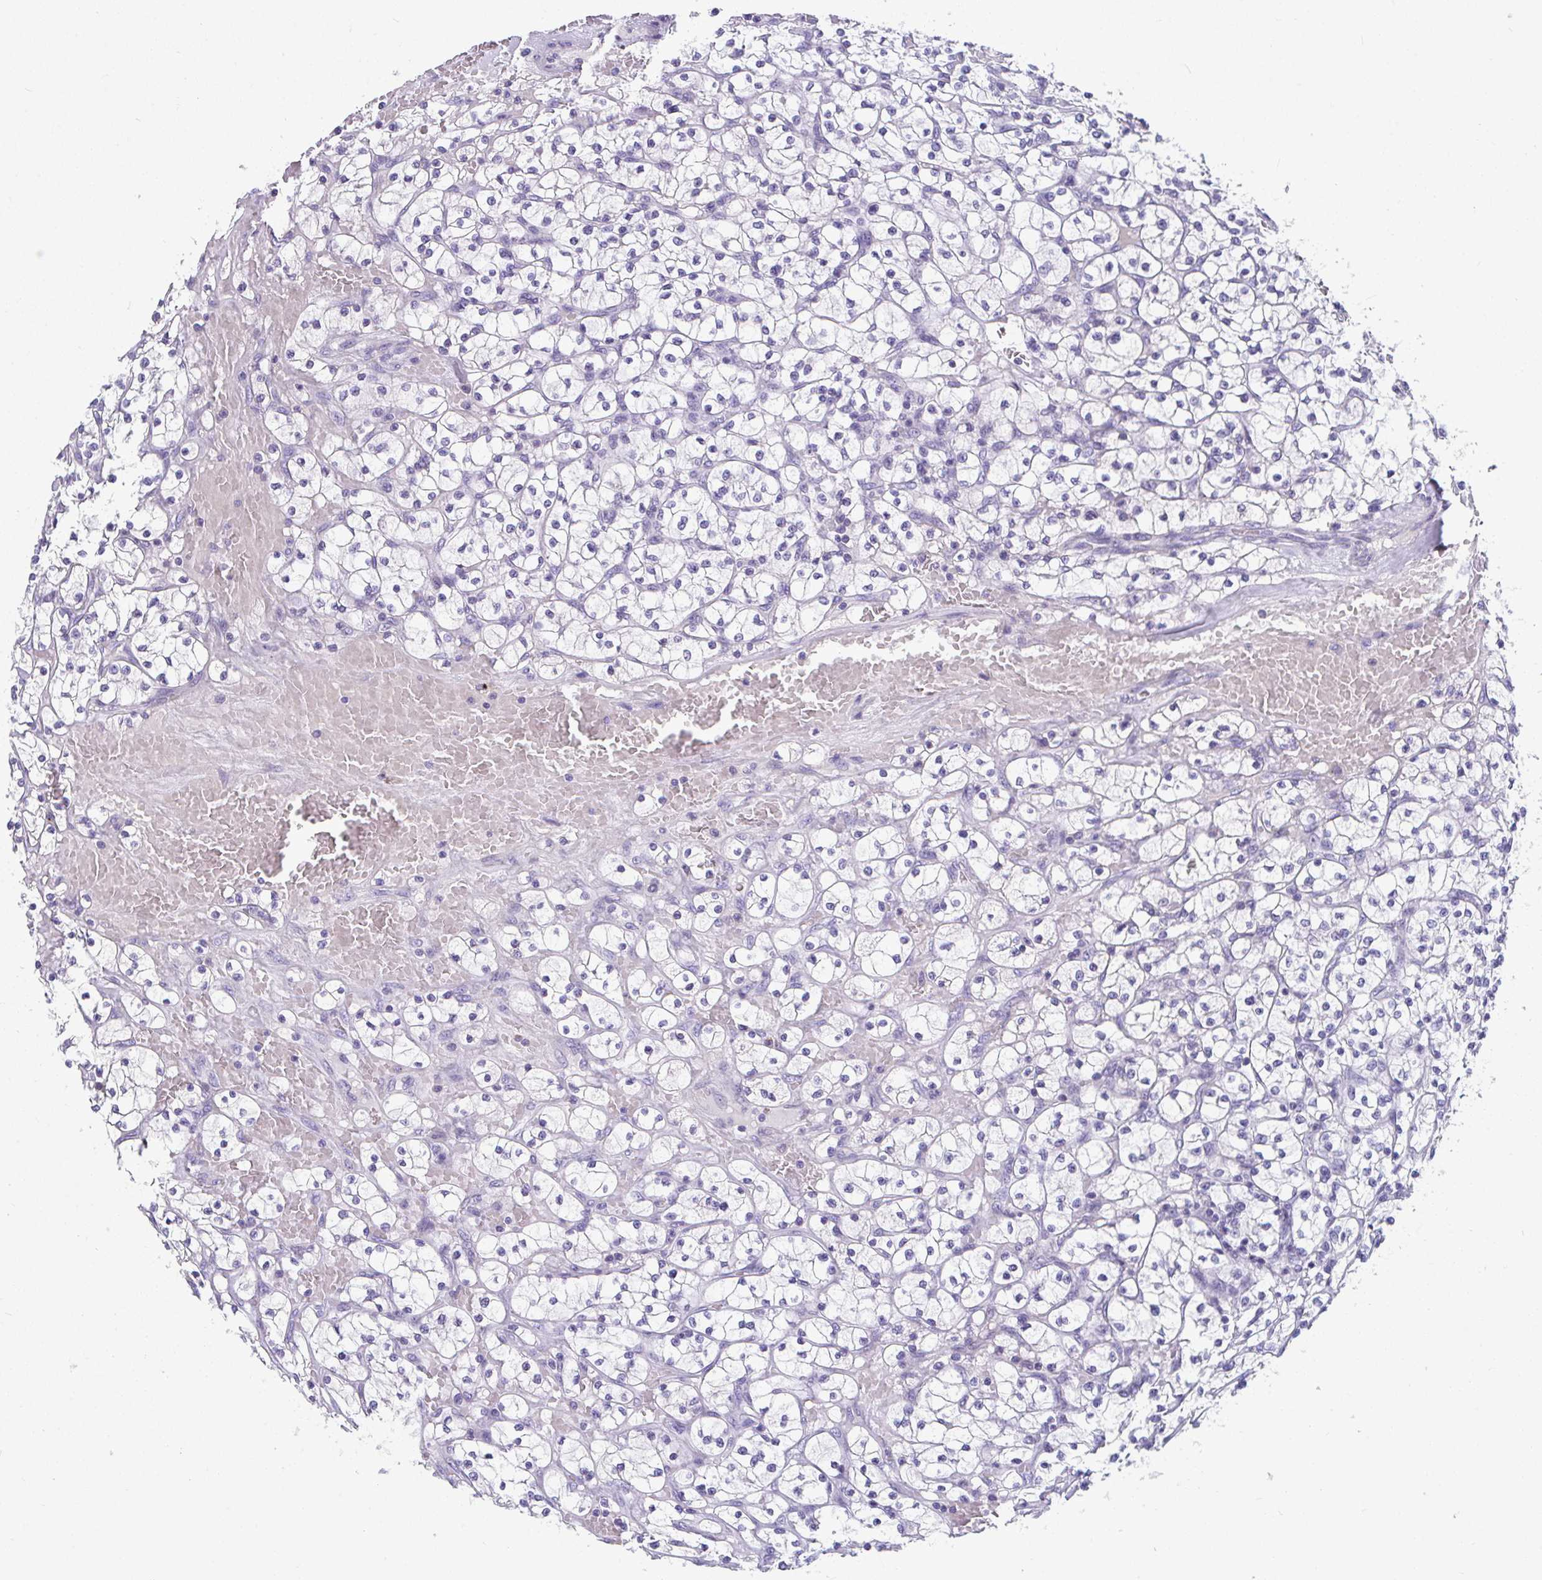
{"staining": {"intensity": "negative", "quantity": "none", "location": "none"}, "tissue": "renal cancer", "cell_type": "Tumor cells", "image_type": "cancer", "snomed": [{"axis": "morphology", "description": "Adenocarcinoma, NOS"}, {"axis": "topography", "description": "Kidney"}], "caption": "Histopathology image shows no protein staining in tumor cells of renal adenocarcinoma tissue.", "gene": "TTC30B", "patient": {"sex": "female", "age": 64}}